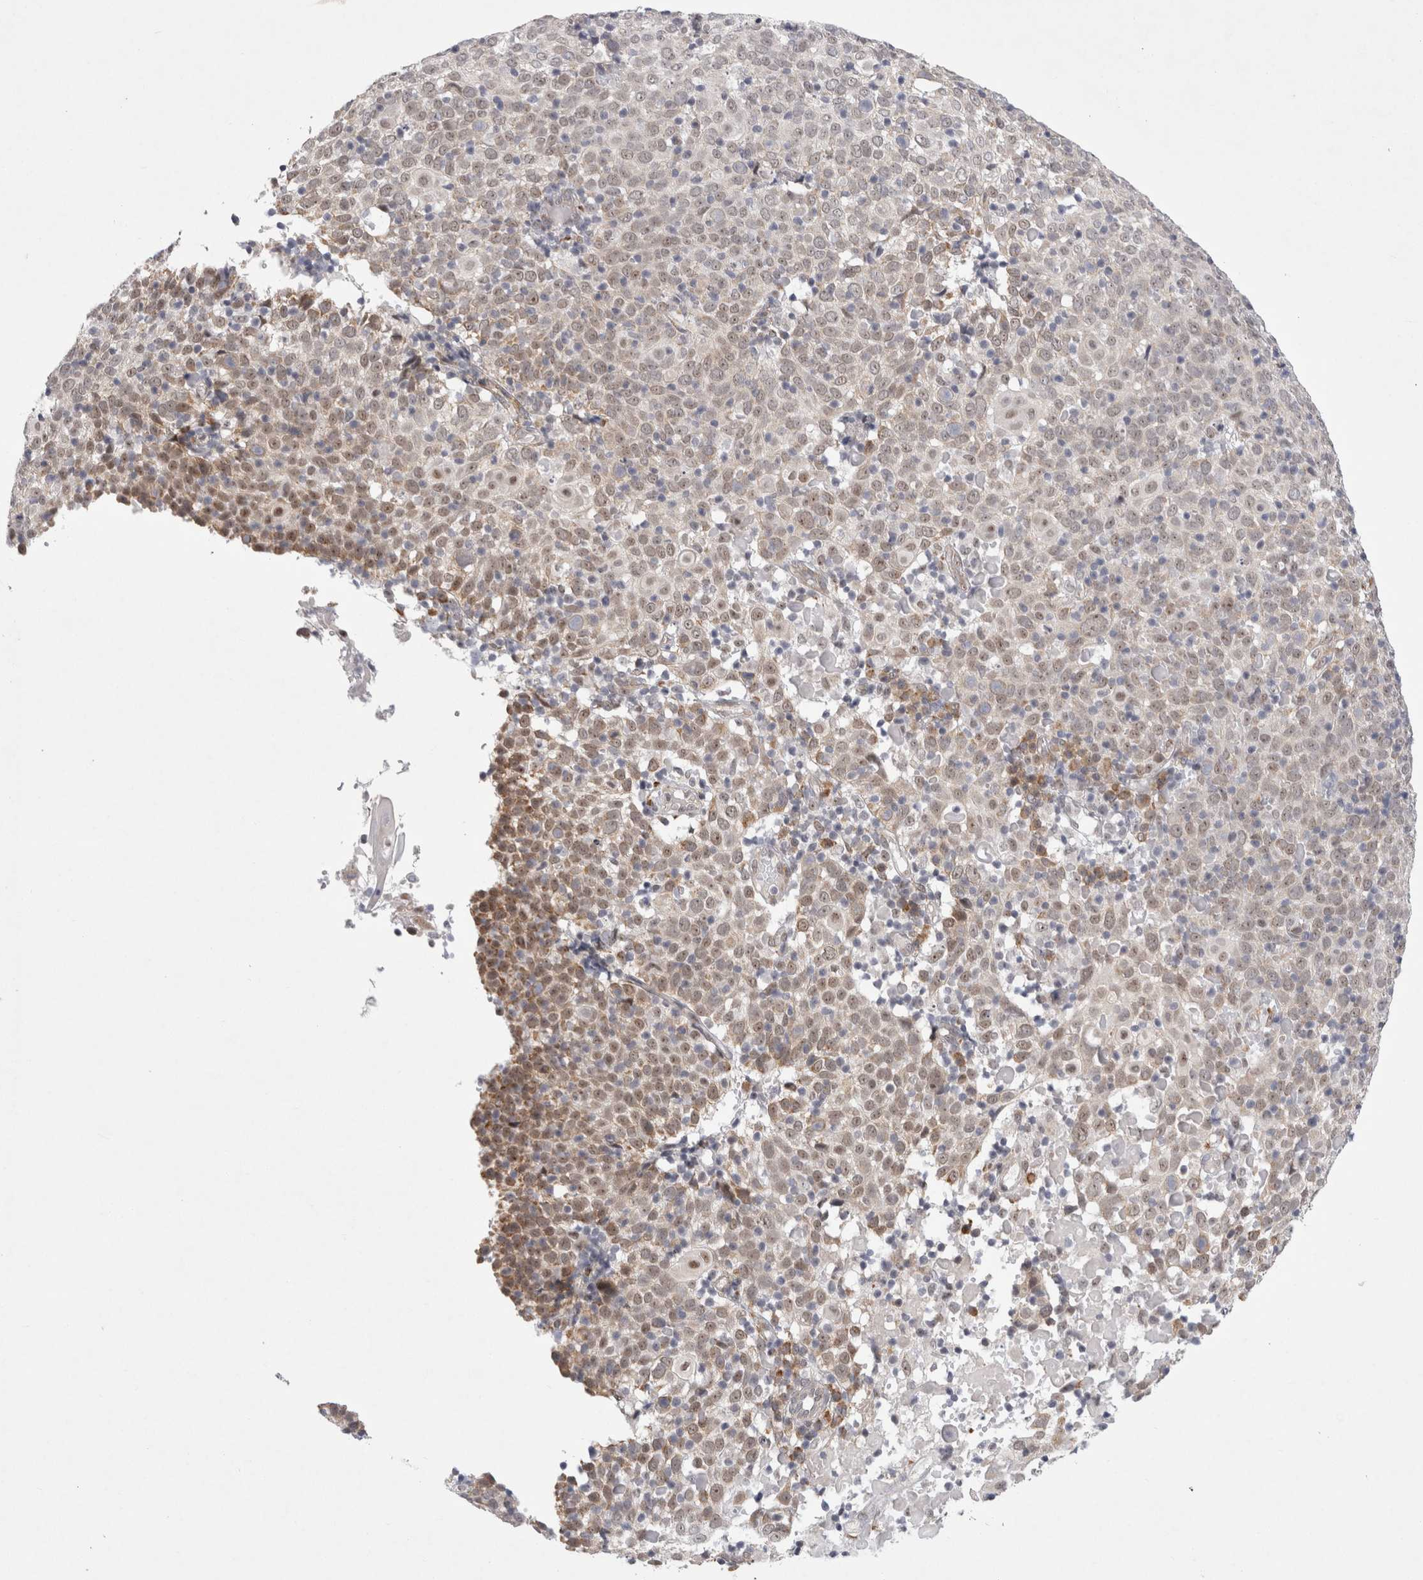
{"staining": {"intensity": "weak", "quantity": "25%-75%", "location": "nuclear"}, "tissue": "cervical cancer", "cell_type": "Tumor cells", "image_type": "cancer", "snomed": [{"axis": "morphology", "description": "Squamous cell carcinoma, NOS"}, {"axis": "topography", "description": "Cervix"}], "caption": "Protein staining by immunohistochemistry shows weak nuclear expression in about 25%-75% of tumor cells in cervical cancer. The staining was performed using DAB to visualize the protein expression in brown, while the nuclei were stained in blue with hematoxylin (Magnification: 20x).", "gene": "TRMT1L", "patient": {"sex": "female", "age": 74}}